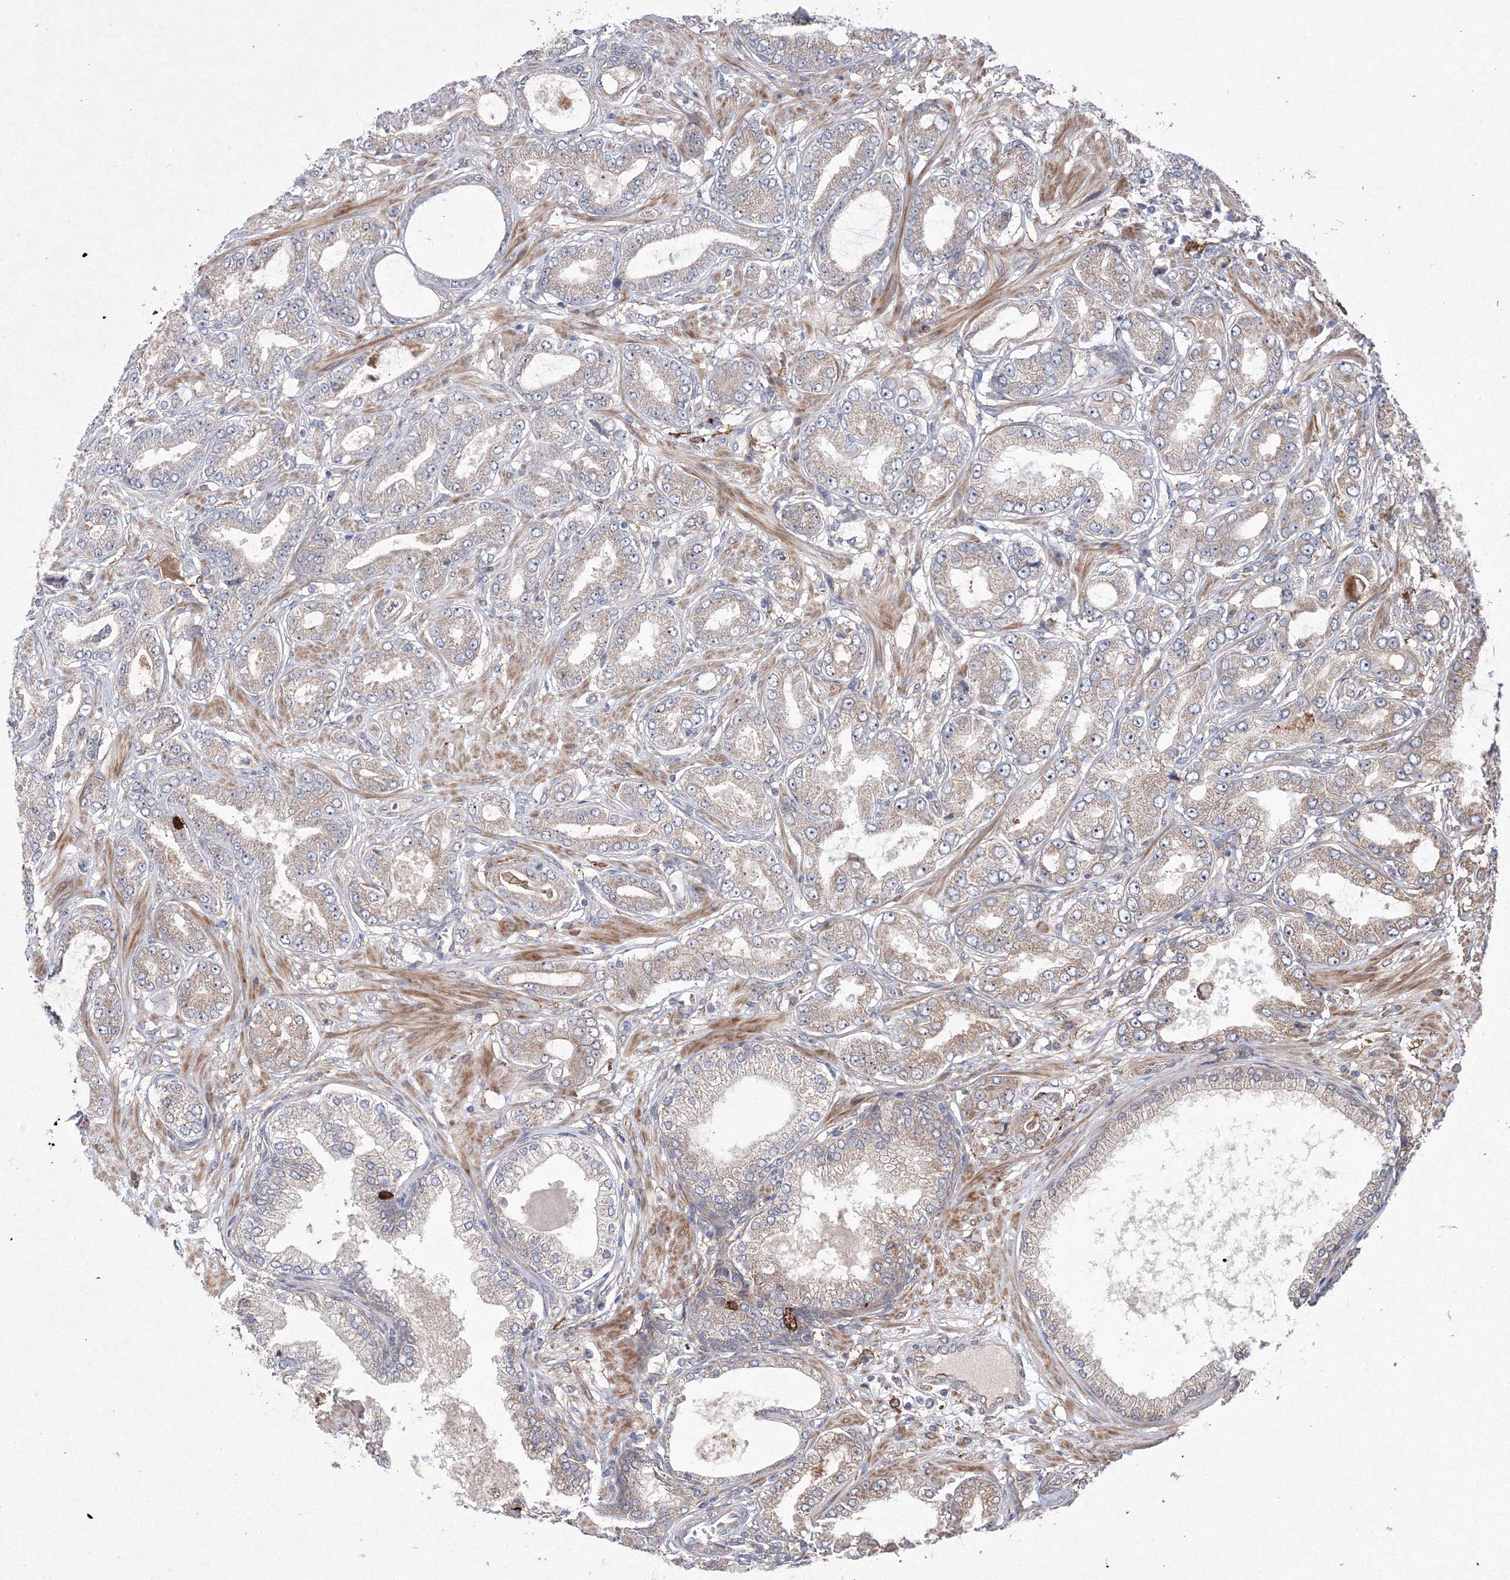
{"staining": {"intensity": "weak", "quantity": "25%-75%", "location": "cytoplasmic/membranous"}, "tissue": "prostate cancer", "cell_type": "Tumor cells", "image_type": "cancer", "snomed": [{"axis": "morphology", "description": "Adenocarcinoma, Low grade"}, {"axis": "topography", "description": "Prostate"}], "caption": "An IHC image of tumor tissue is shown. Protein staining in brown labels weak cytoplasmic/membranous positivity in prostate low-grade adenocarcinoma within tumor cells.", "gene": "RANBP3L", "patient": {"sex": "male", "age": 63}}